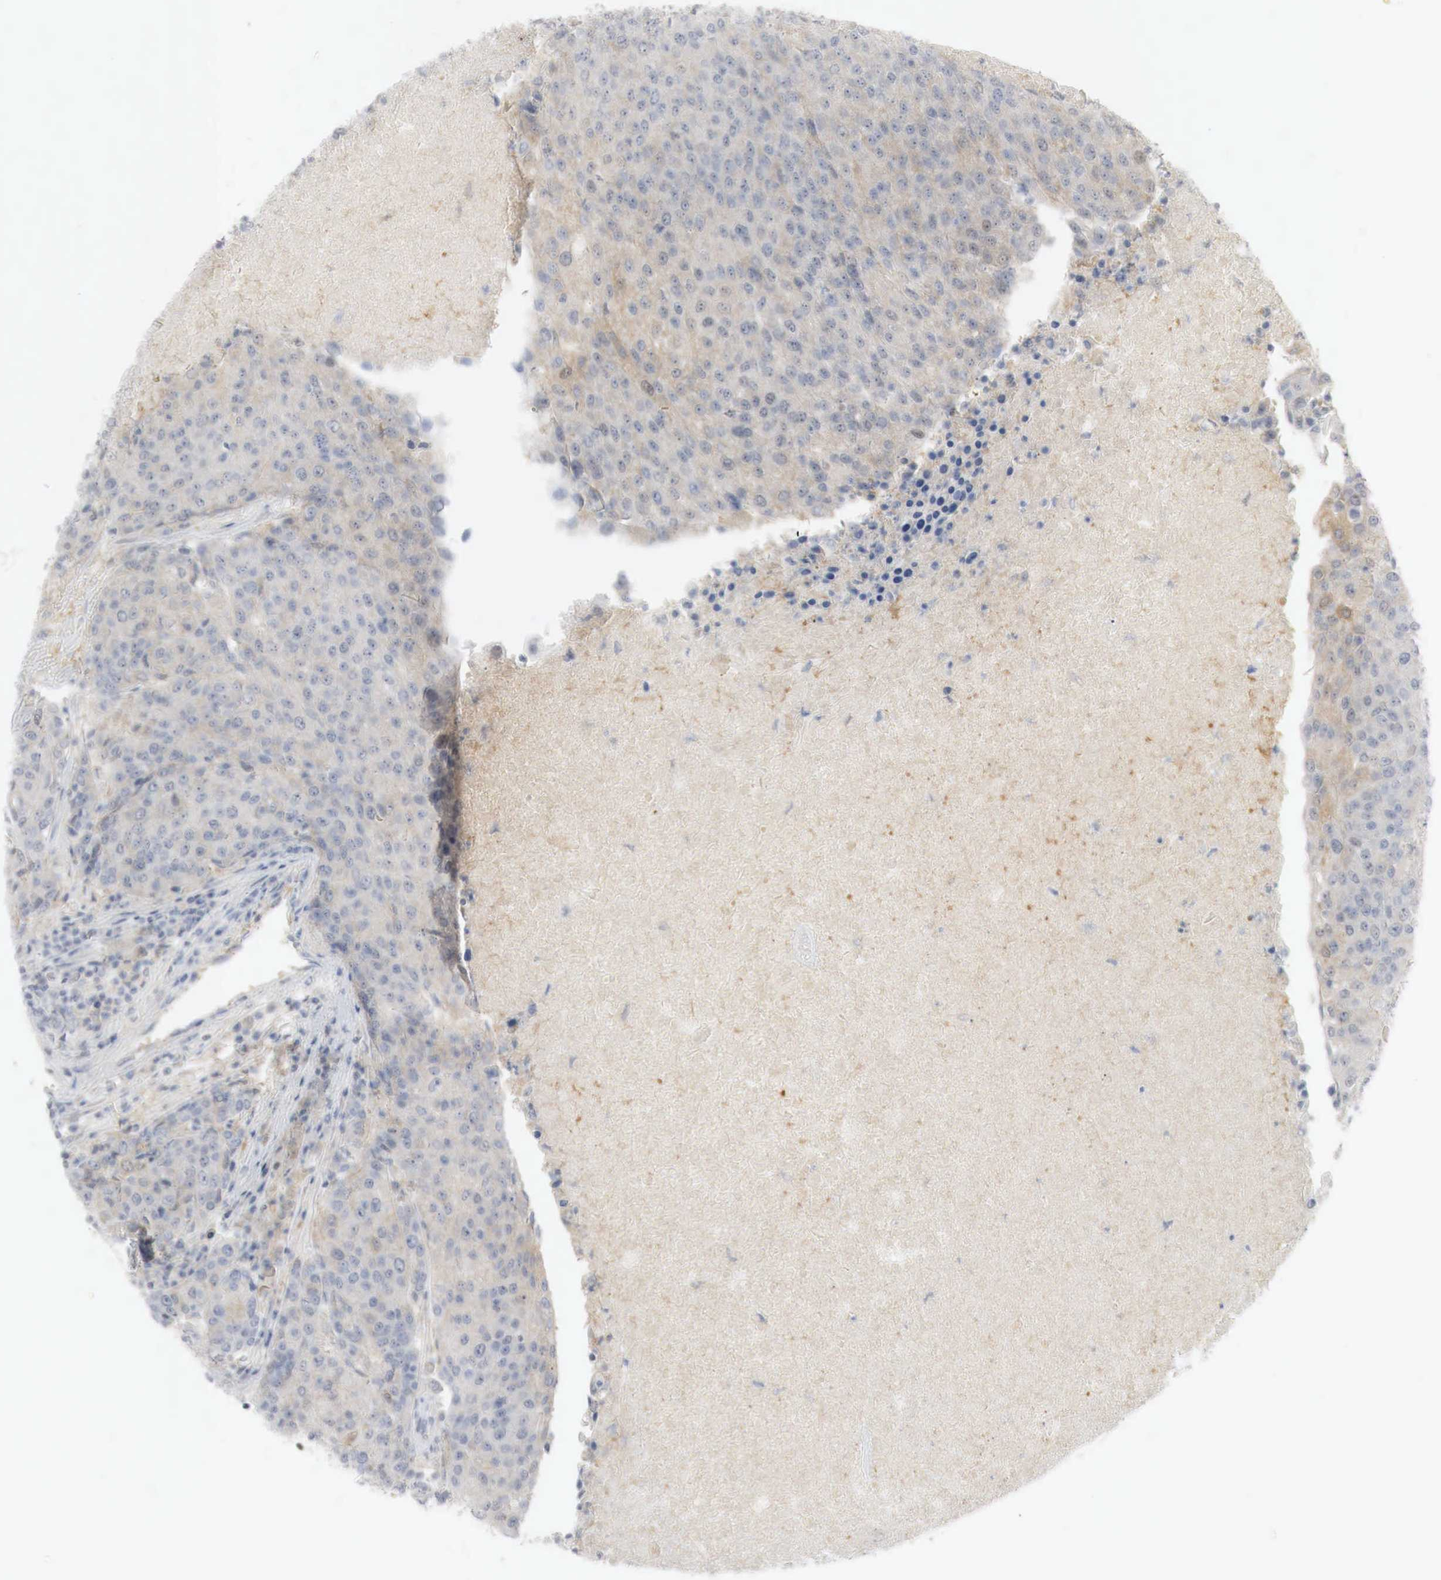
{"staining": {"intensity": "weak", "quantity": "<25%", "location": "cytoplasmic/membranous"}, "tissue": "urothelial cancer", "cell_type": "Tumor cells", "image_type": "cancer", "snomed": [{"axis": "morphology", "description": "Urothelial carcinoma, High grade"}, {"axis": "topography", "description": "Urinary bladder"}], "caption": "Tumor cells are negative for protein expression in human urothelial cancer.", "gene": "MYC", "patient": {"sex": "female", "age": 85}}